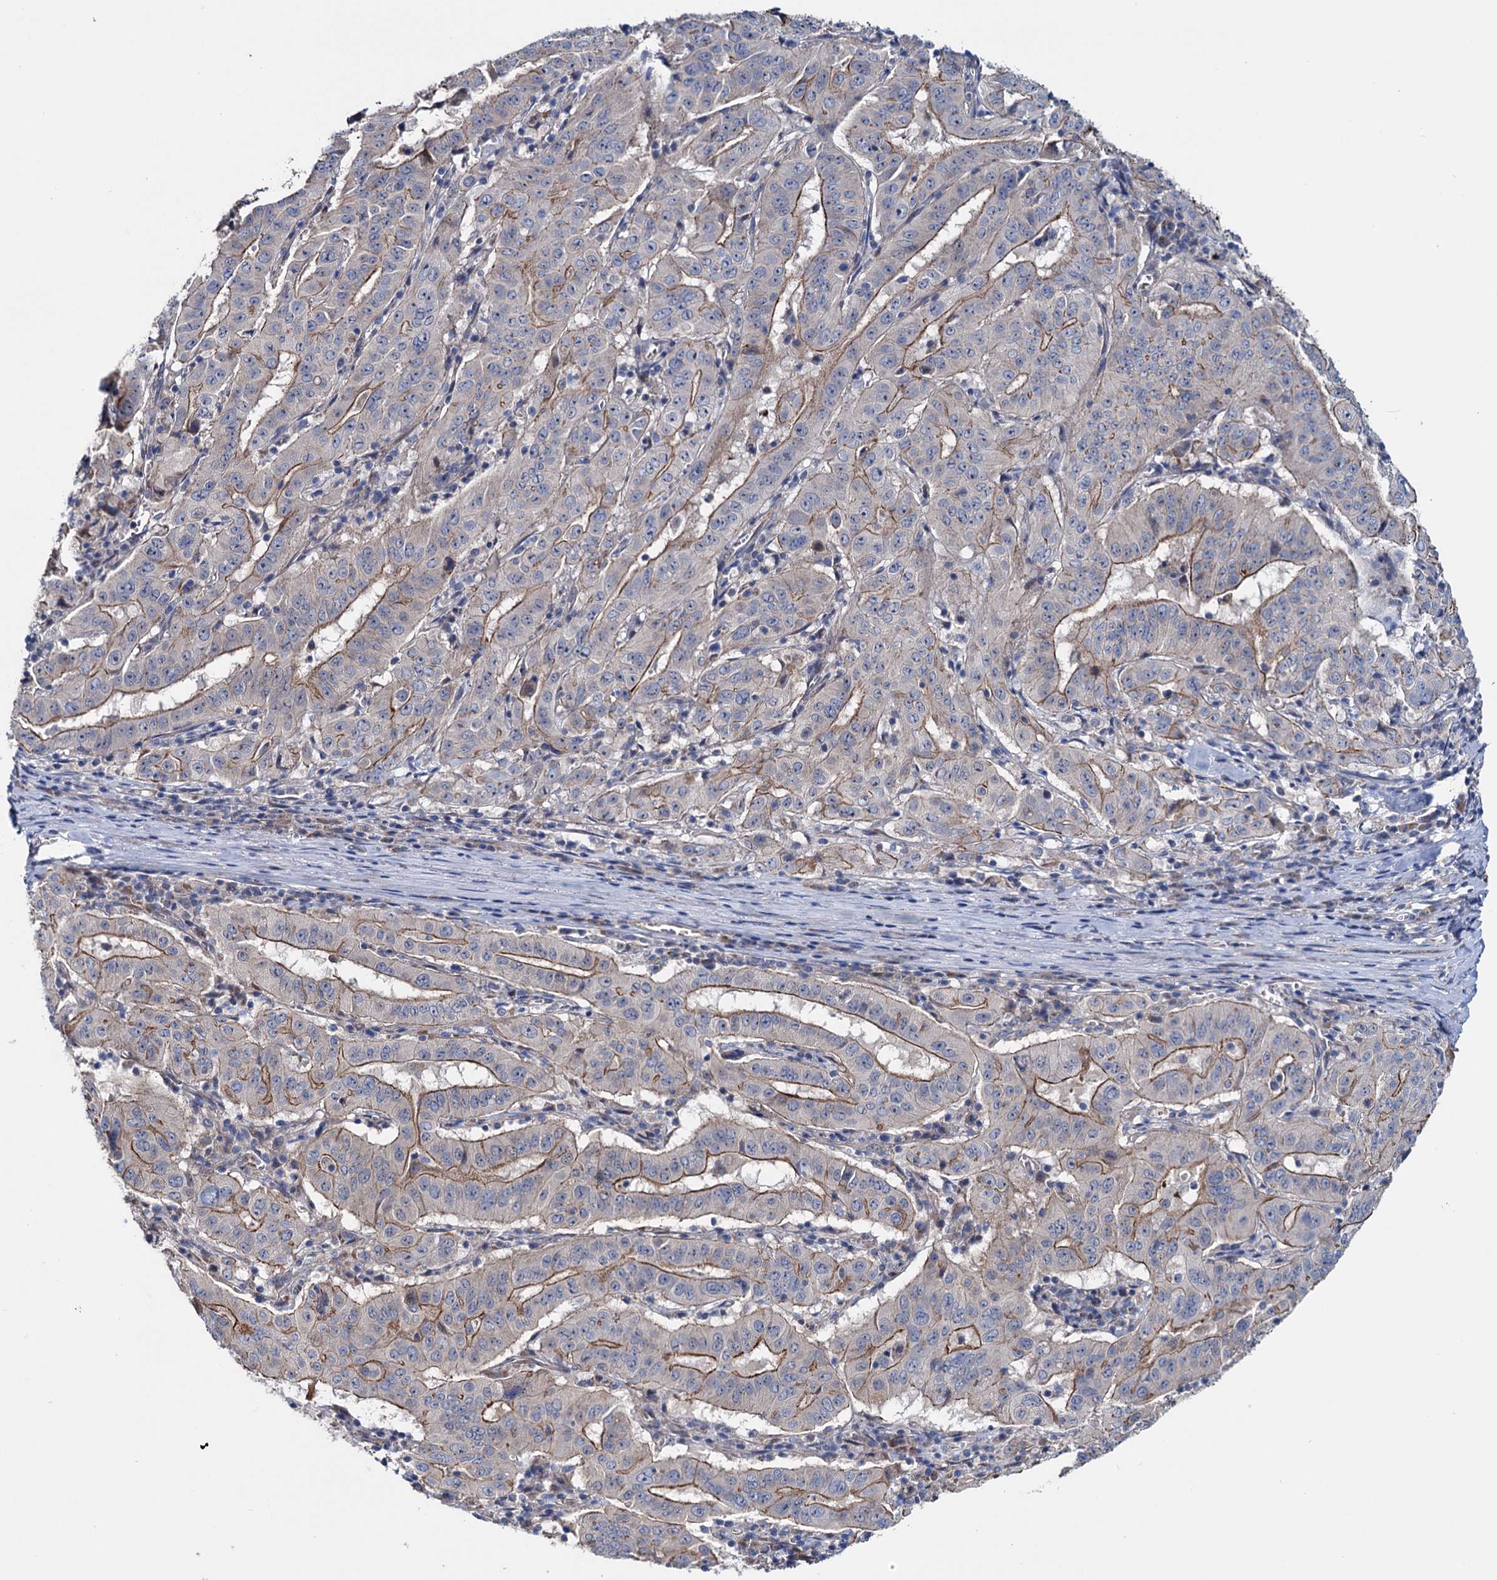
{"staining": {"intensity": "moderate", "quantity": "25%-75%", "location": "cytoplasmic/membranous"}, "tissue": "pancreatic cancer", "cell_type": "Tumor cells", "image_type": "cancer", "snomed": [{"axis": "morphology", "description": "Adenocarcinoma, NOS"}, {"axis": "topography", "description": "Pancreas"}], "caption": "A high-resolution image shows immunohistochemistry staining of pancreatic adenocarcinoma, which exhibits moderate cytoplasmic/membranous expression in about 25%-75% of tumor cells. The staining is performed using DAB brown chromogen to label protein expression. The nuclei are counter-stained blue using hematoxylin.", "gene": "EYA4", "patient": {"sex": "male", "age": 63}}